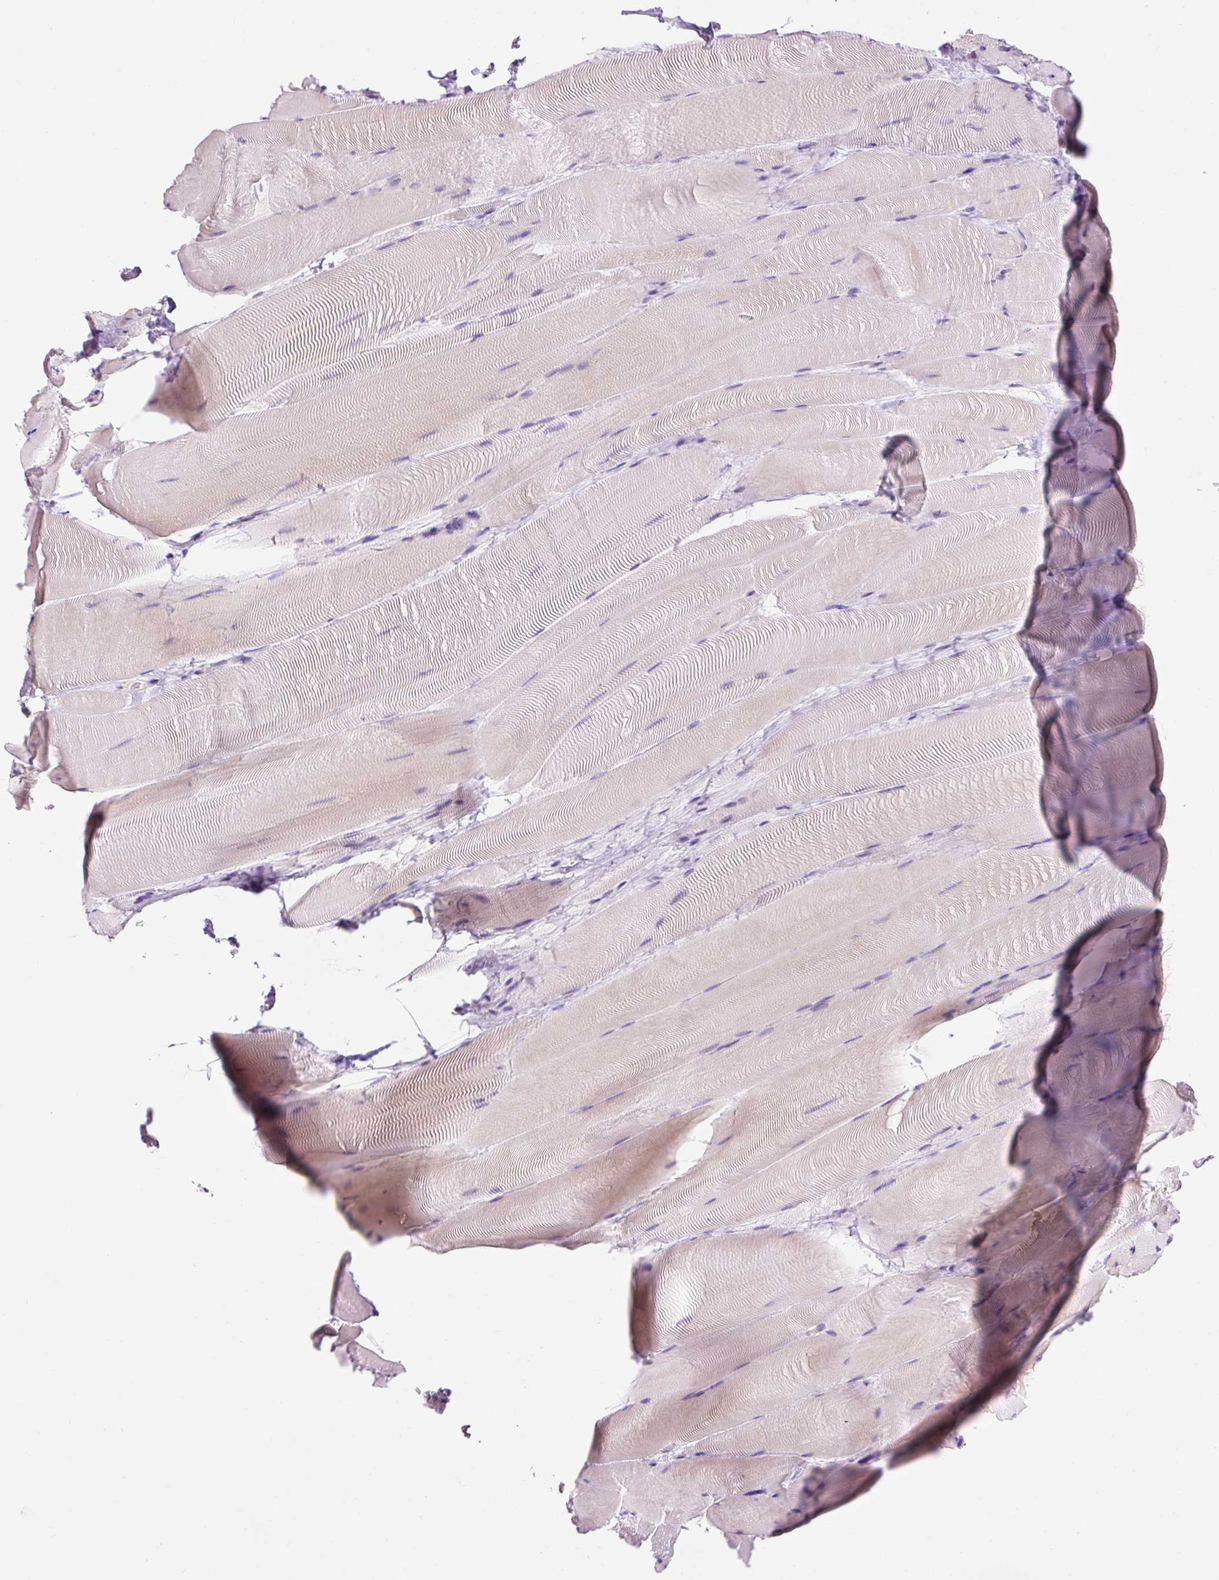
{"staining": {"intensity": "weak", "quantity": "<25%", "location": "nuclear"}, "tissue": "skeletal muscle", "cell_type": "Myocytes", "image_type": "normal", "snomed": [{"axis": "morphology", "description": "Normal tissue, NOS"}, {"axis": "topography", "description": "Skeletal muscle"}], "caption": "Immunohistochemistry (IHC) histopathology image of unremarkable skeletal muscle: skeletal muscle stained with DAB (3,3'-diaminobenzidine) displays no significant protein expression in myocytes.", "gene": "LY86", "patient": {"sex": "female", "age": 64}}